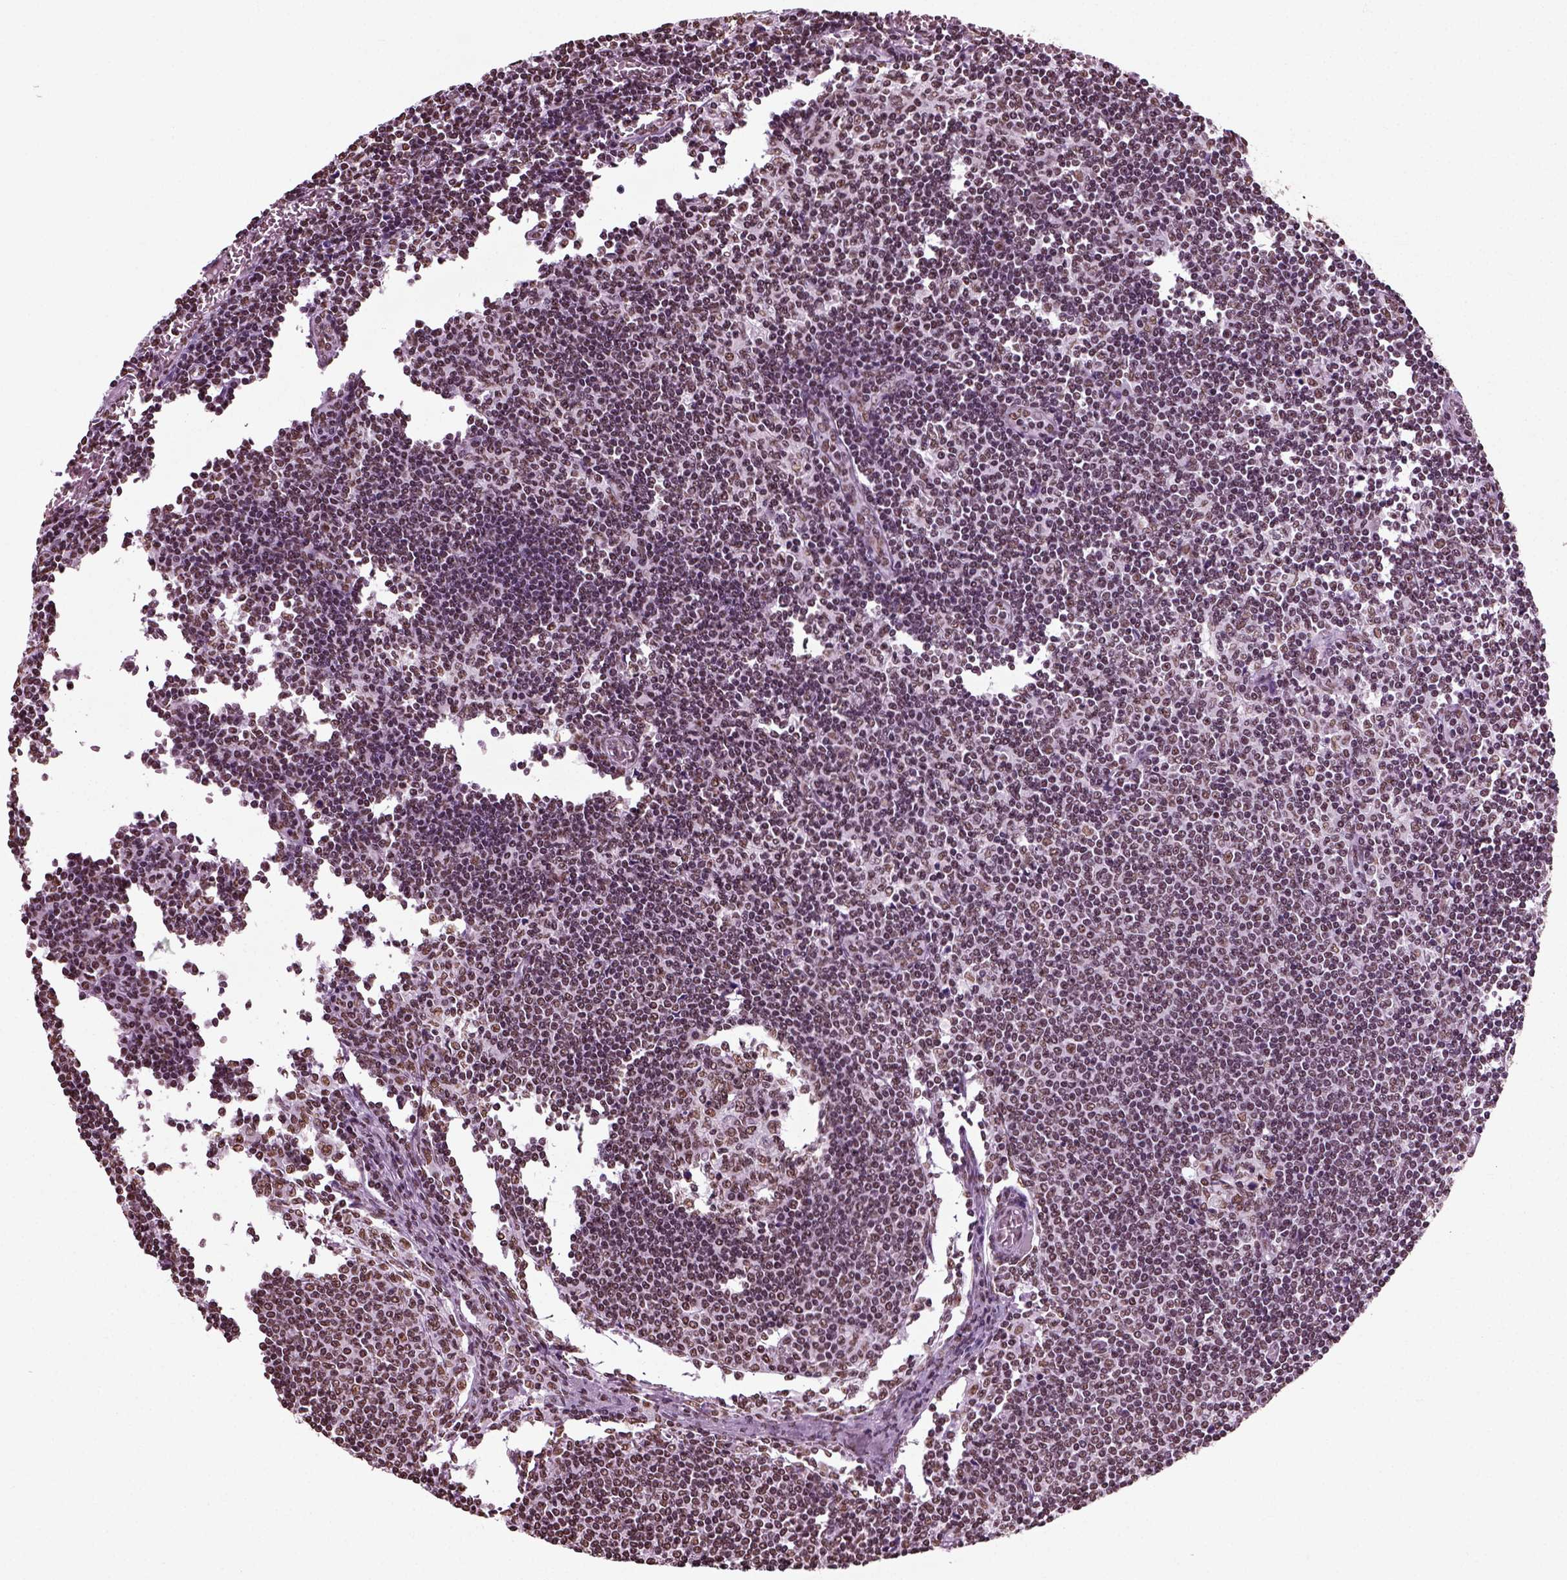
{"staining": {"intensity": "moderate", "quantity": ">75%", "location": "nuclear"}, "tissue": "lymph node", "cell_type": "Germinal center cells", "image_type": "normal", "snomed": [{"axis": "morphology", "description": "Normal tissue, NOS"}, {"axis": "topography", "description": "Lymph node"}], "caption": "This photomicrograph displays benign lymph node stained with immunohistochemistry (IHC) to label a protein in brown. The nuclear of germinal center cells show moderate positivity for the protein. Nuclei are counter-stained blue.", "gene": "POLR1H", "patient": {"sex": "male", "age": 59}}